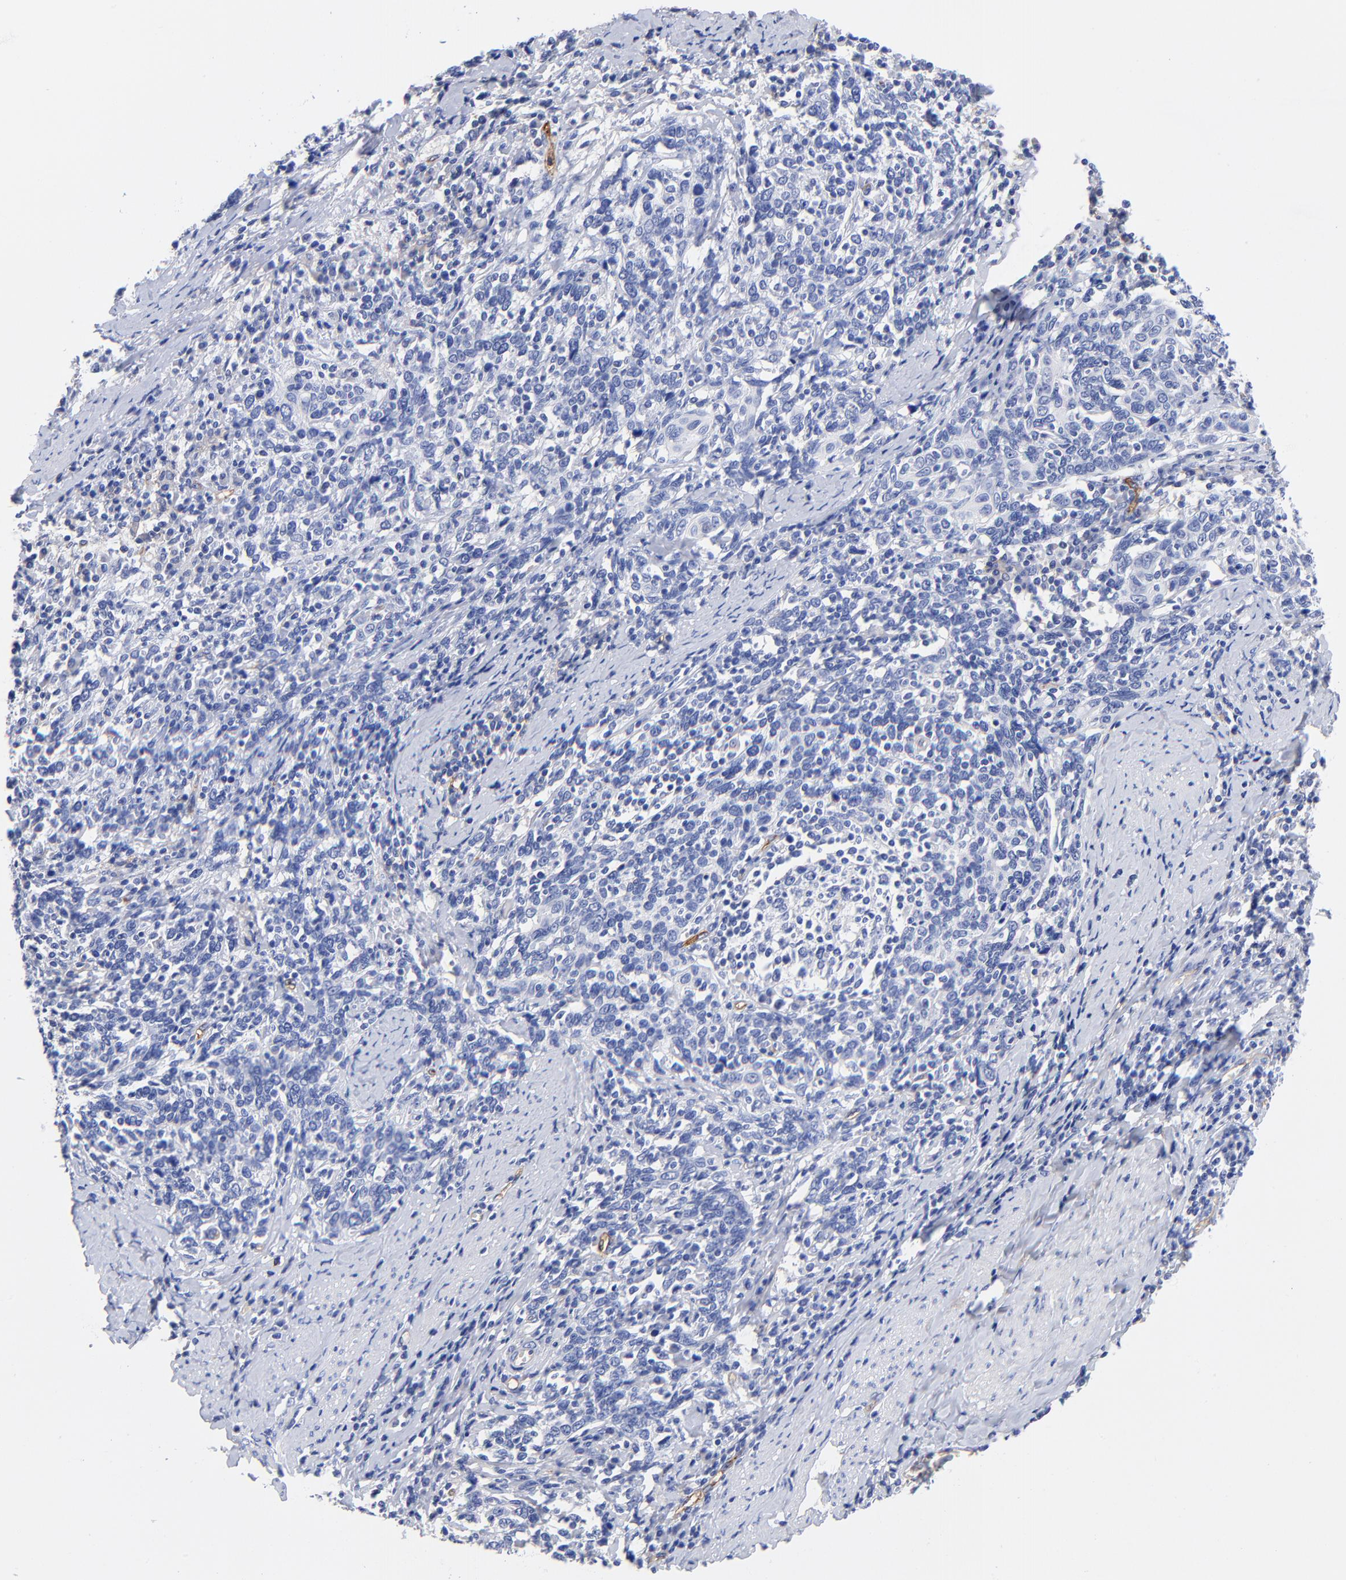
{"staining": {"intensity": "negative", "quantity": "none", "location": "none"}, "tissue": "cervical cancer", "cell_type": "Tumor cells", "image_type": "cancer", "snomed": [{"axis": "morphology", "description": "Squamous cell carcinoma, NOS"}, {"axis": "topography", "description": "Cervix"}], "caption": "Immunohistochemistry (IHC) of human squamous cell carcinoma (cervical) reveals no positivity in tumor cells.", "gene": "SLC44A2", "patient": {"sex": "female", "age": 41}}